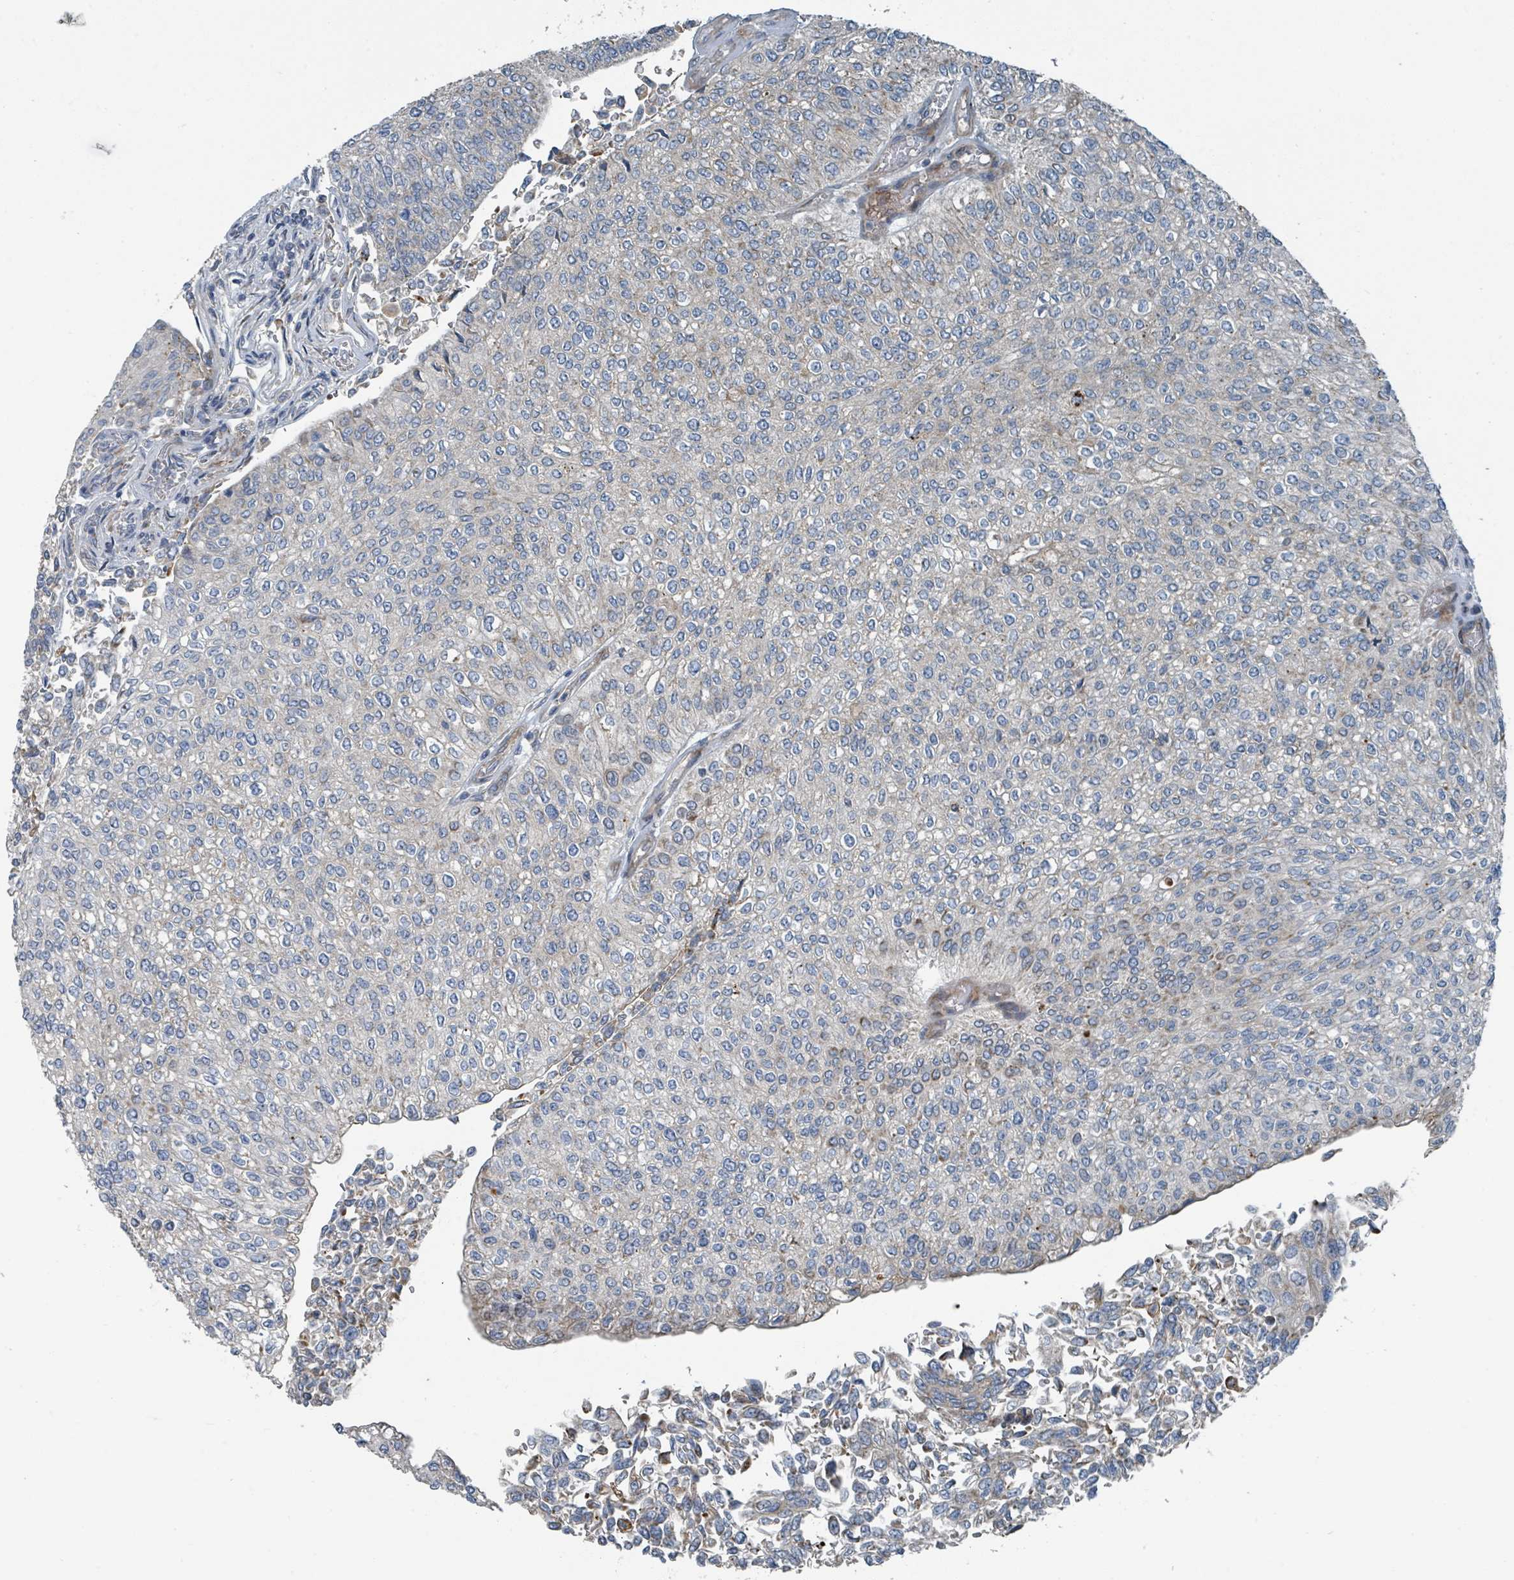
{"staining": {"intensity": "moderate", "quantity": "25%-75%", "location": "cytoplasmic/membranous"}, "tissue": "urothelial cancer", "cell_type": "Tumor cells", "image_type": "cancer", "snomed": [{"axis": "morphology", "description": "Urothelial carcinoma, NOS"}, {"axis": "topography", "description": "Urinary bladder"}], "caption": "Immunohistochemistry photomicrograph of human urothelial cancer stained for a protein (brown), which exhibits medium levels of moderate cytoplasmic/membranous positivity in approximately 25%-75% of tumor cells.", "gene": "DIPK2A", "patient": {"sex": "male", "age": 59}}